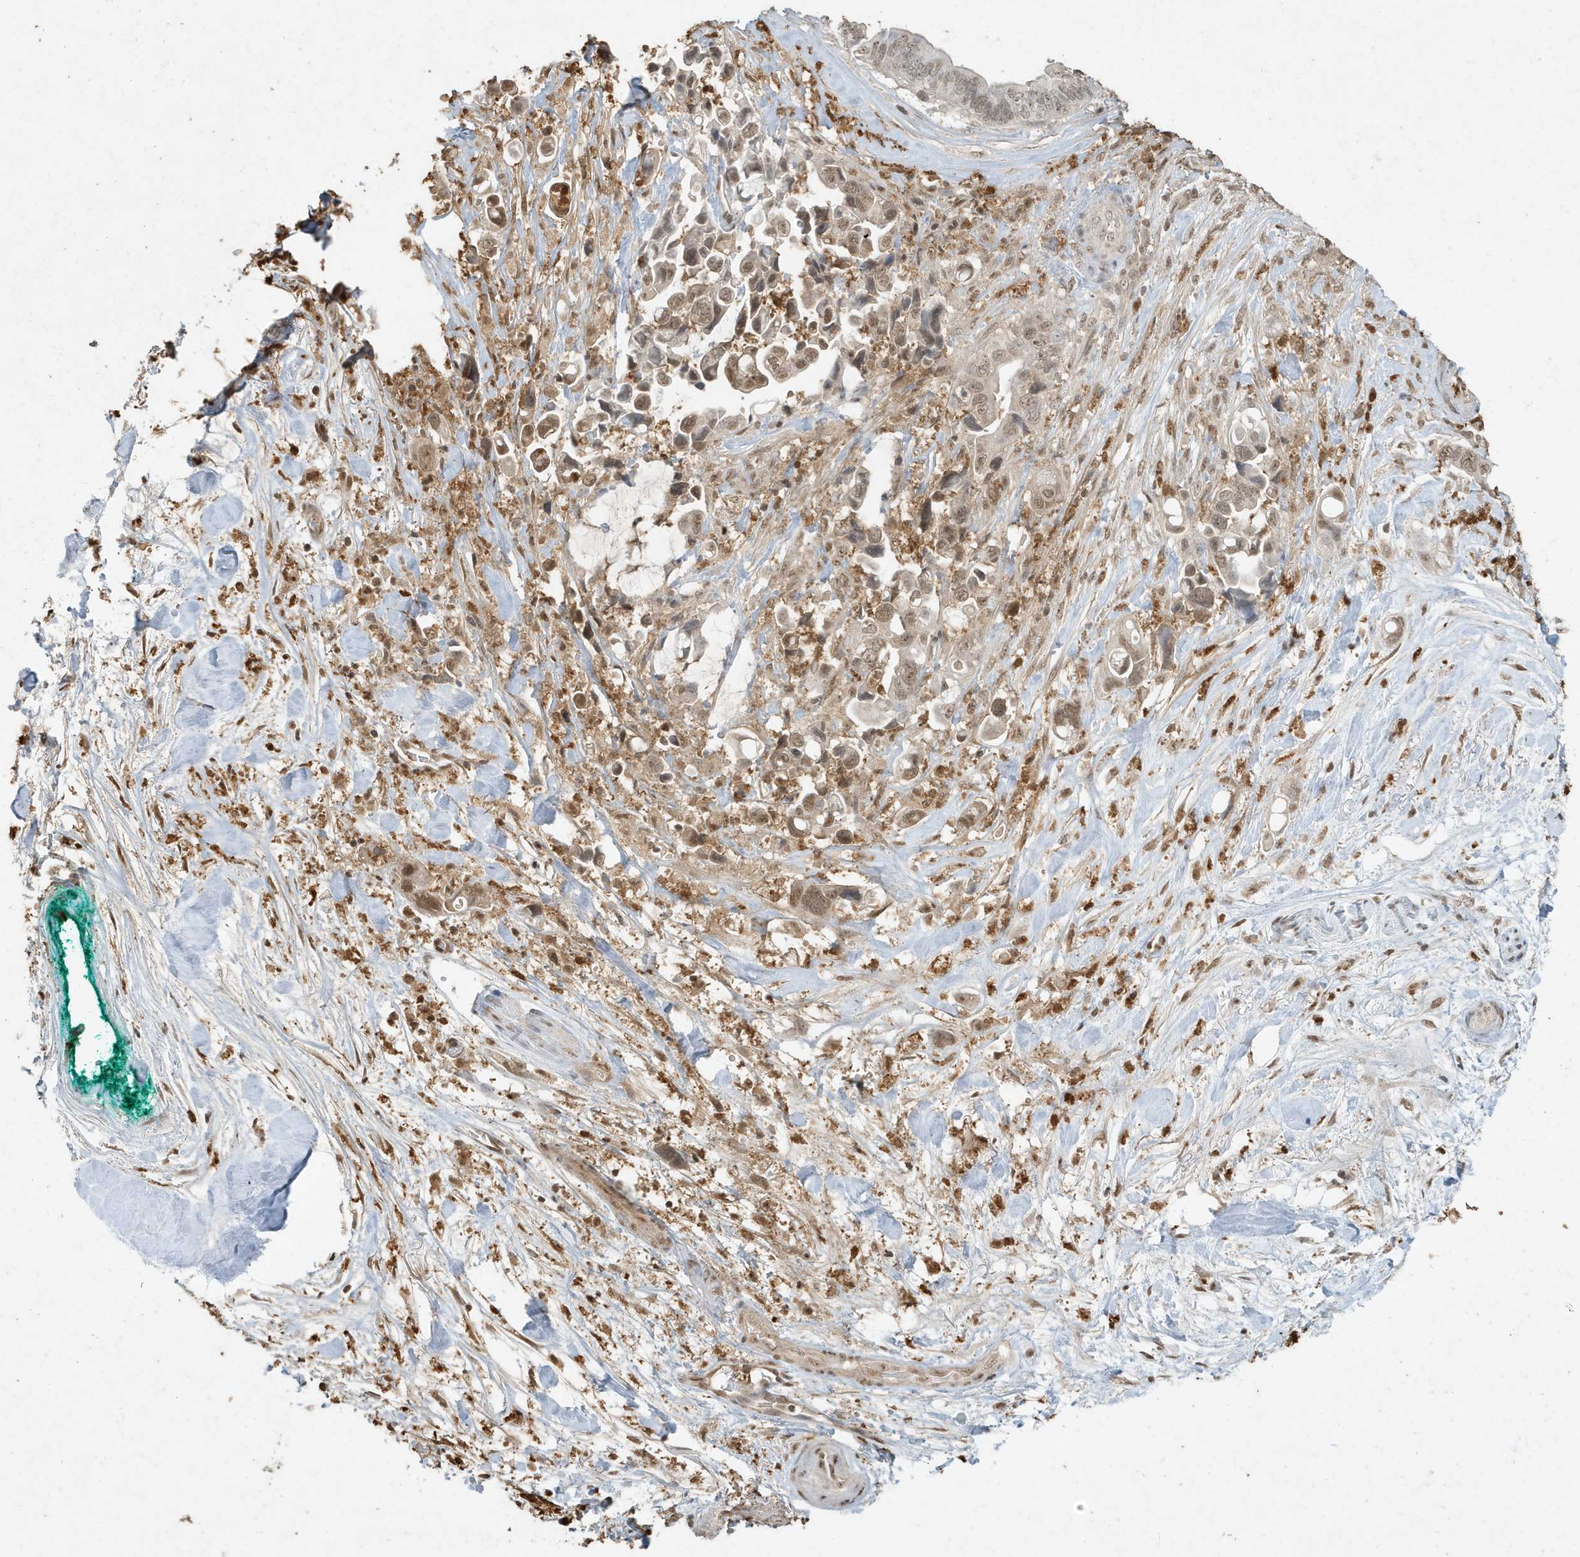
{"staining": {"intensity": "weak", "quantity": ">75%", "location": "nuclear"}, "tissue": "pancreatic cancer", "cell_type": "Tumor cells", "image_type": "cancer", "snomed": [{"axis": "morphology", "description": "Adenocarcinoma, NOS"}, {"axis": "topography", "description": "Pancreas"}], "caption": "Brown immunohistochemical staining in human pancreatic cancer displays weak nuclear positivity in approximately >75% of tumor cells.", "gene": "DEFA1", "patient": {"sex": "female", "age": 72}}